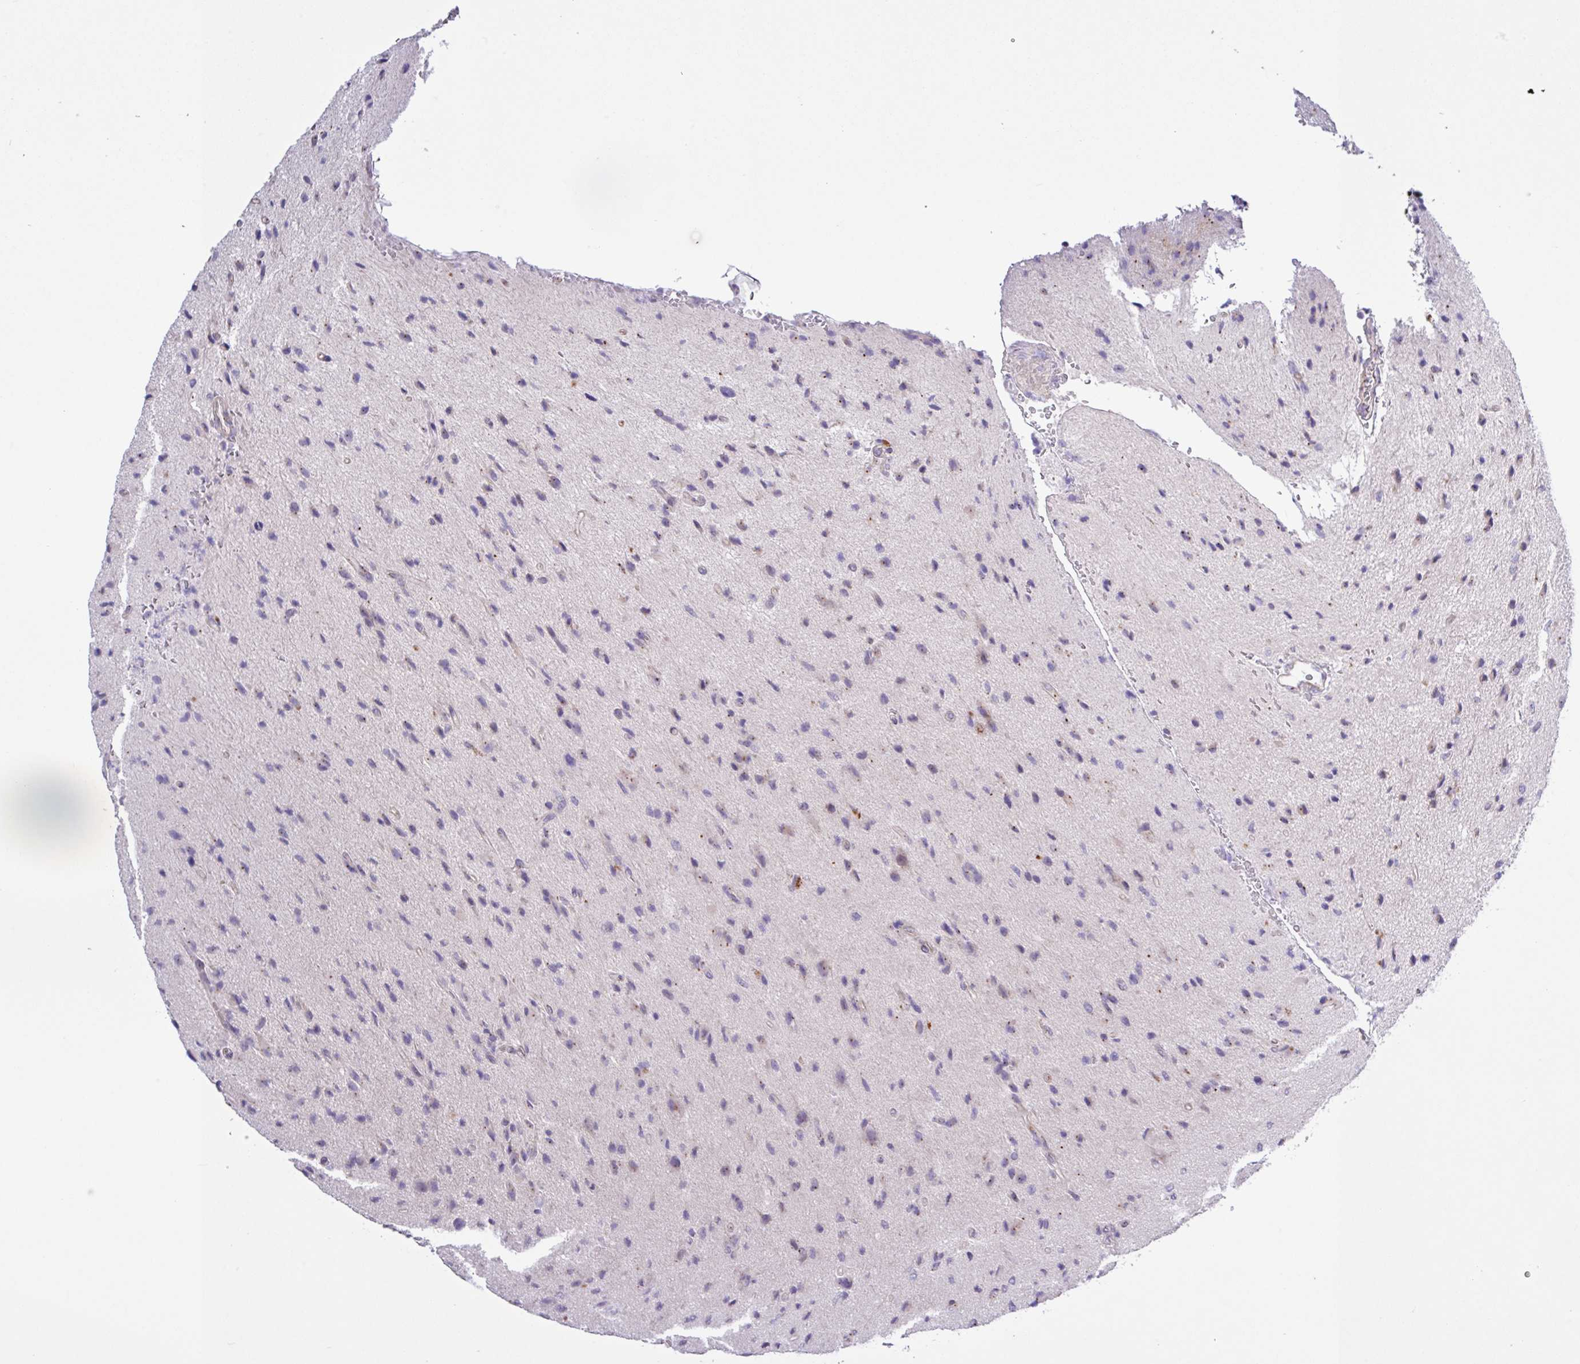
{"staining": {"intensity": "negative", "quantity": "none", "location": "none"}, "tissue": "glioma", "cell_type": "Tumor cells", "image_type": "cancer", "snomed": [{"axis": "morphology", "description": "Glioma, malignant, High grade"}, {"axis": "topography", "description": "Brain"}], "caption": "Tumor cells show no significant protein positivity in malignant glioma (high-grade). (Stains: DAB immunohistochemistry with hematoxylin counter stain, Microscopy: brightfield microscopy at high magnification).", "gene": "SPINK8", "patient": {"sex": "male", "age": 36}}